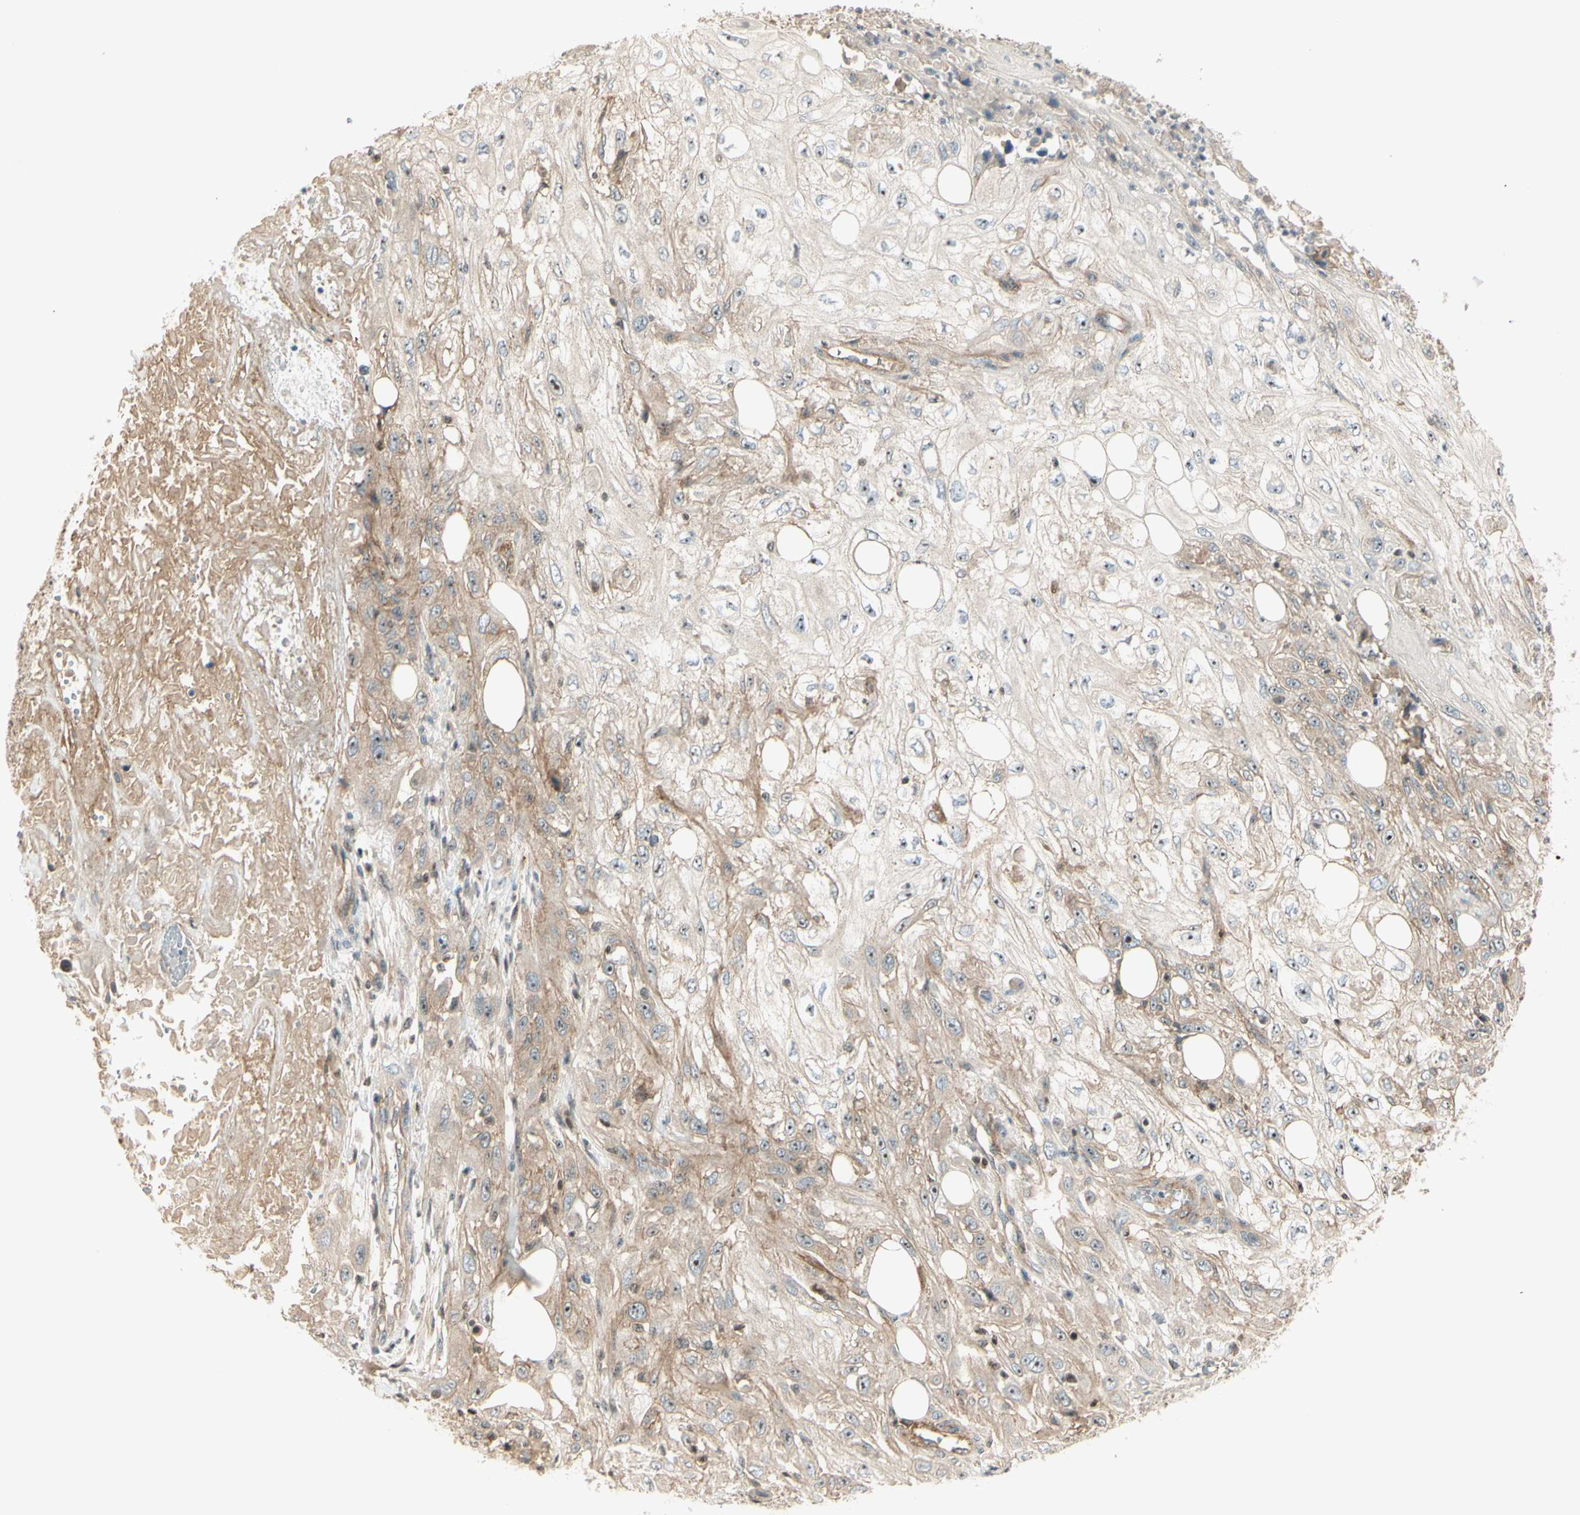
{"staining": {"intensity": "weak", "quantity": "25%-75%", "location": "cytoplasmic/membranous"}, "tissue": "skin cancer", "cell_type": "Tumor cells", "image_type": "cancer", "snomed": [{"axis": "morphology", "description": "Squamous cell carcinoma, NOS"}, {"axis": "topography", "description": "Skin"}], "caption": "Protein staining demonstrates weak cytoplasmic/membranous staining in approximately 25%-75% of tumor cells in skin squamous cell carcinoma.", "gene": "NFYA", "patient": {"sex": "male", "age": 75}}